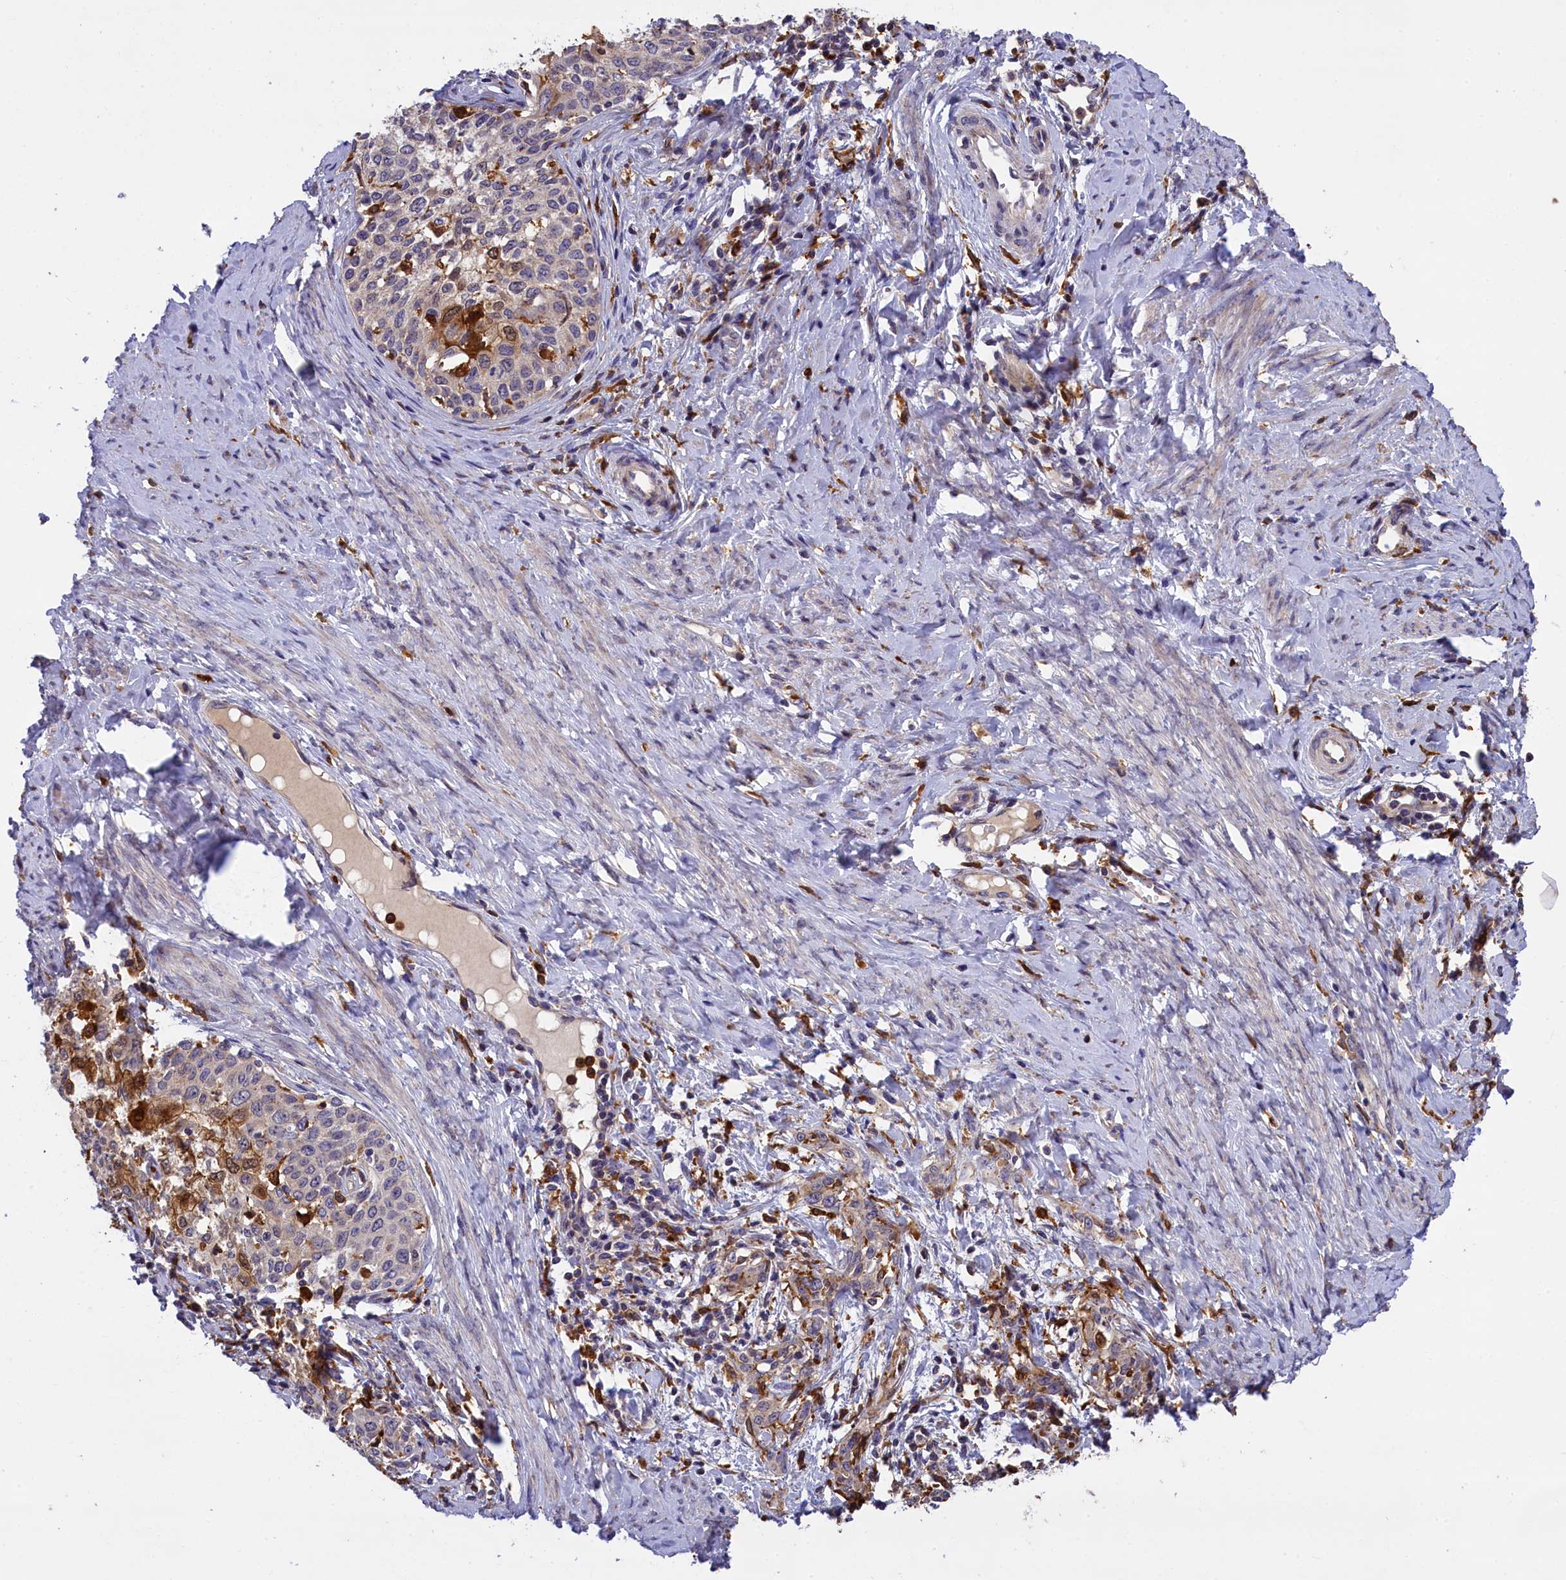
{"staining": {"intensity": "negative", "quantity": "none", "location": "none"}, "tissue": "cervical cancer", "cell_type": "Tumor cells", "image_type": "cancer", "snomed": [{"axis": "morphology", "description": "Squamous cell carcinoma, NOS"}, {"axis": "morphology", "description": "Adenocarcinoma, NOS"}, {"axis": "topography", "description": "Cervix"}], "caption": "High power microscopy histopathology image of an IHC histopathology image of cervical adenocarcinoma, revealing no significant expression in tumor cells.", "gene": "NAIP", "patient": {"sex": "female", "age": 52}}